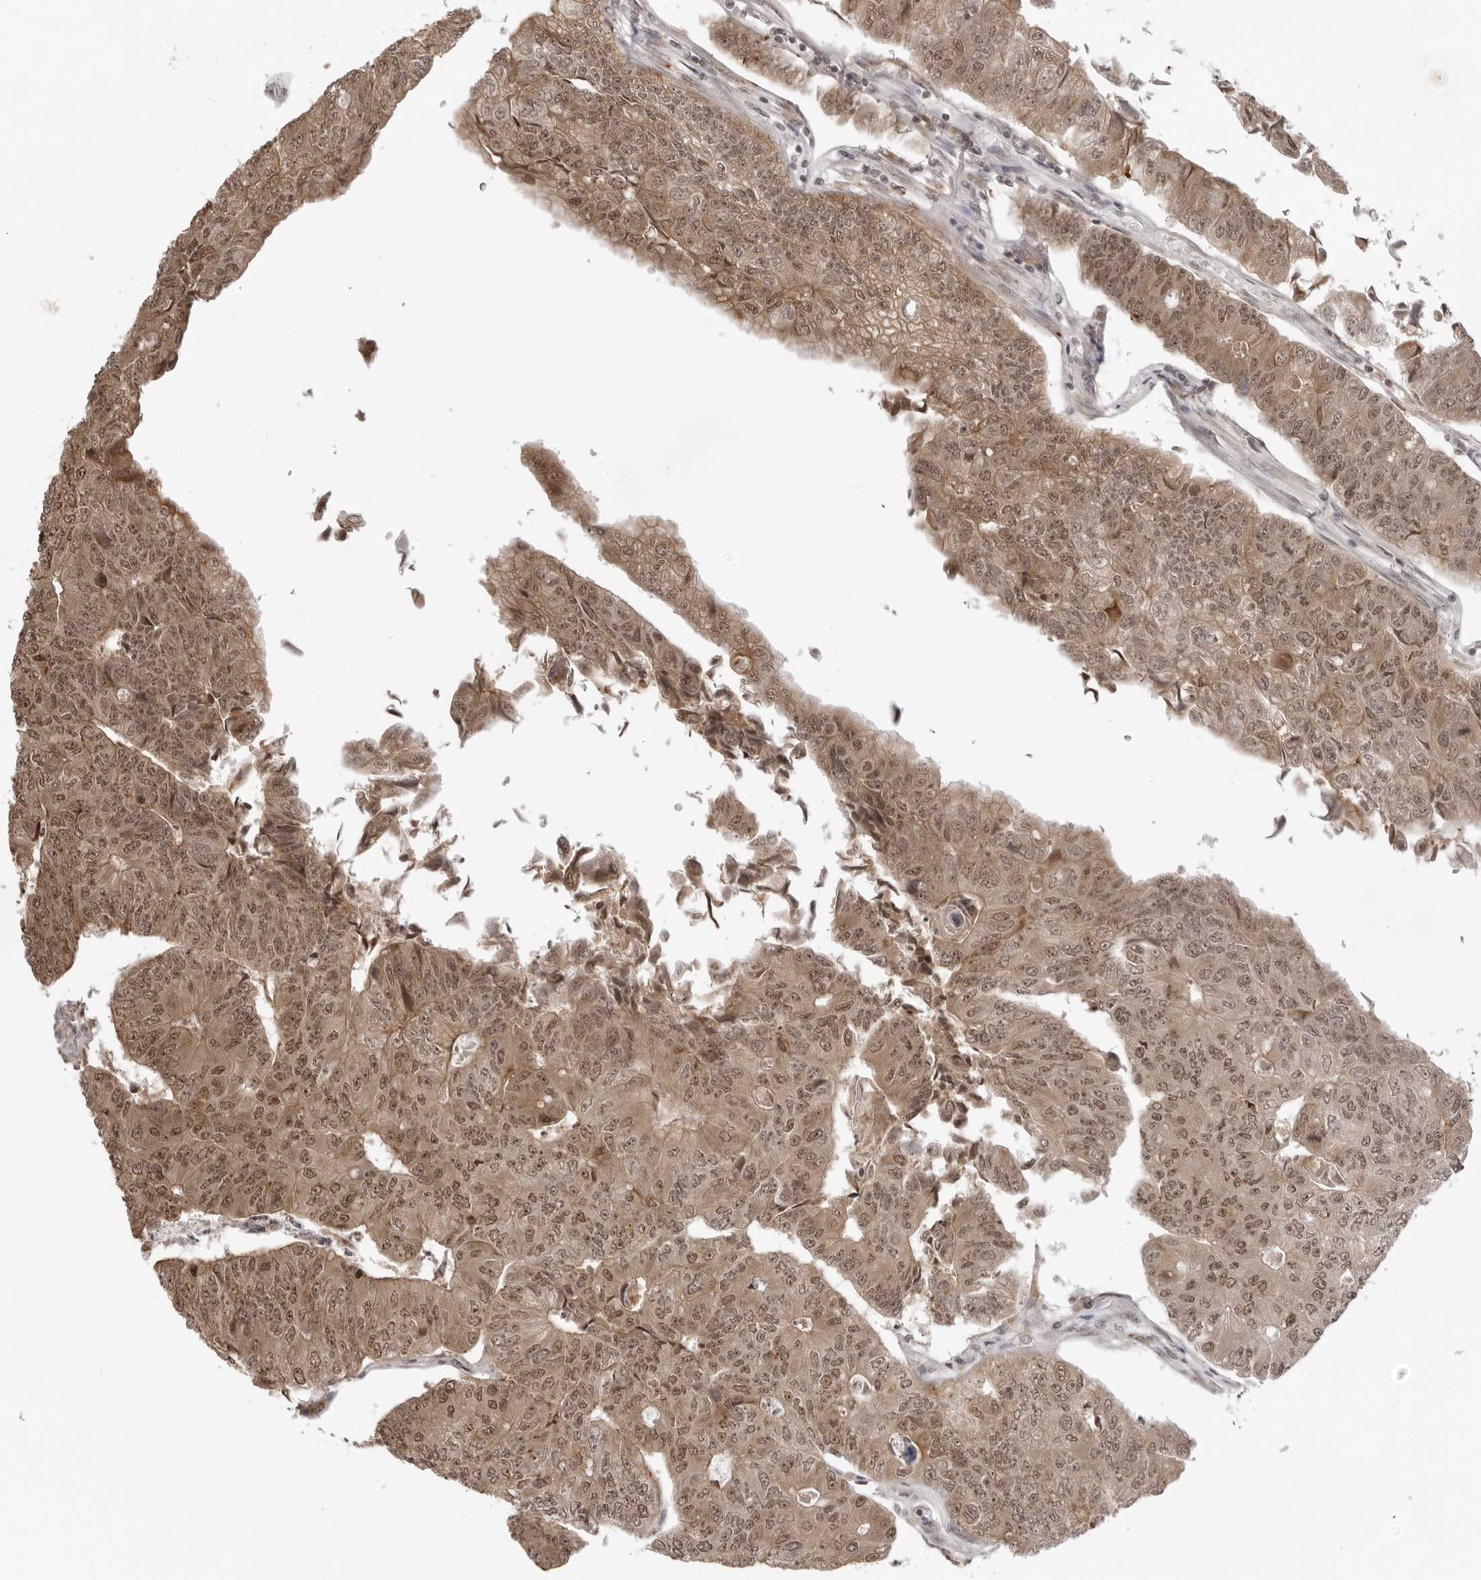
{"staining": {"intensity": "moderate", "quantity": ">75%", "location": "cytoplasmic/membranous,nuclear"}, "tissue": "colorectal cancer", "cell_type": "Tumor cells", "image_type": "cancer", "snomed": [{"axis": "morphology", "description": "Adenocarcinoma, NOS"}, {"axis": "topography", "description": "Colon"}], "caption": "Protein analysis of colorectal adenocarcinoma tissue demonstrates moderate cytoplasmic/membranous and nuclear staining in approximately >75% of tumor cells.", "gene": "EXOSC10", "patient": {"sex": "female", "age": 67}}